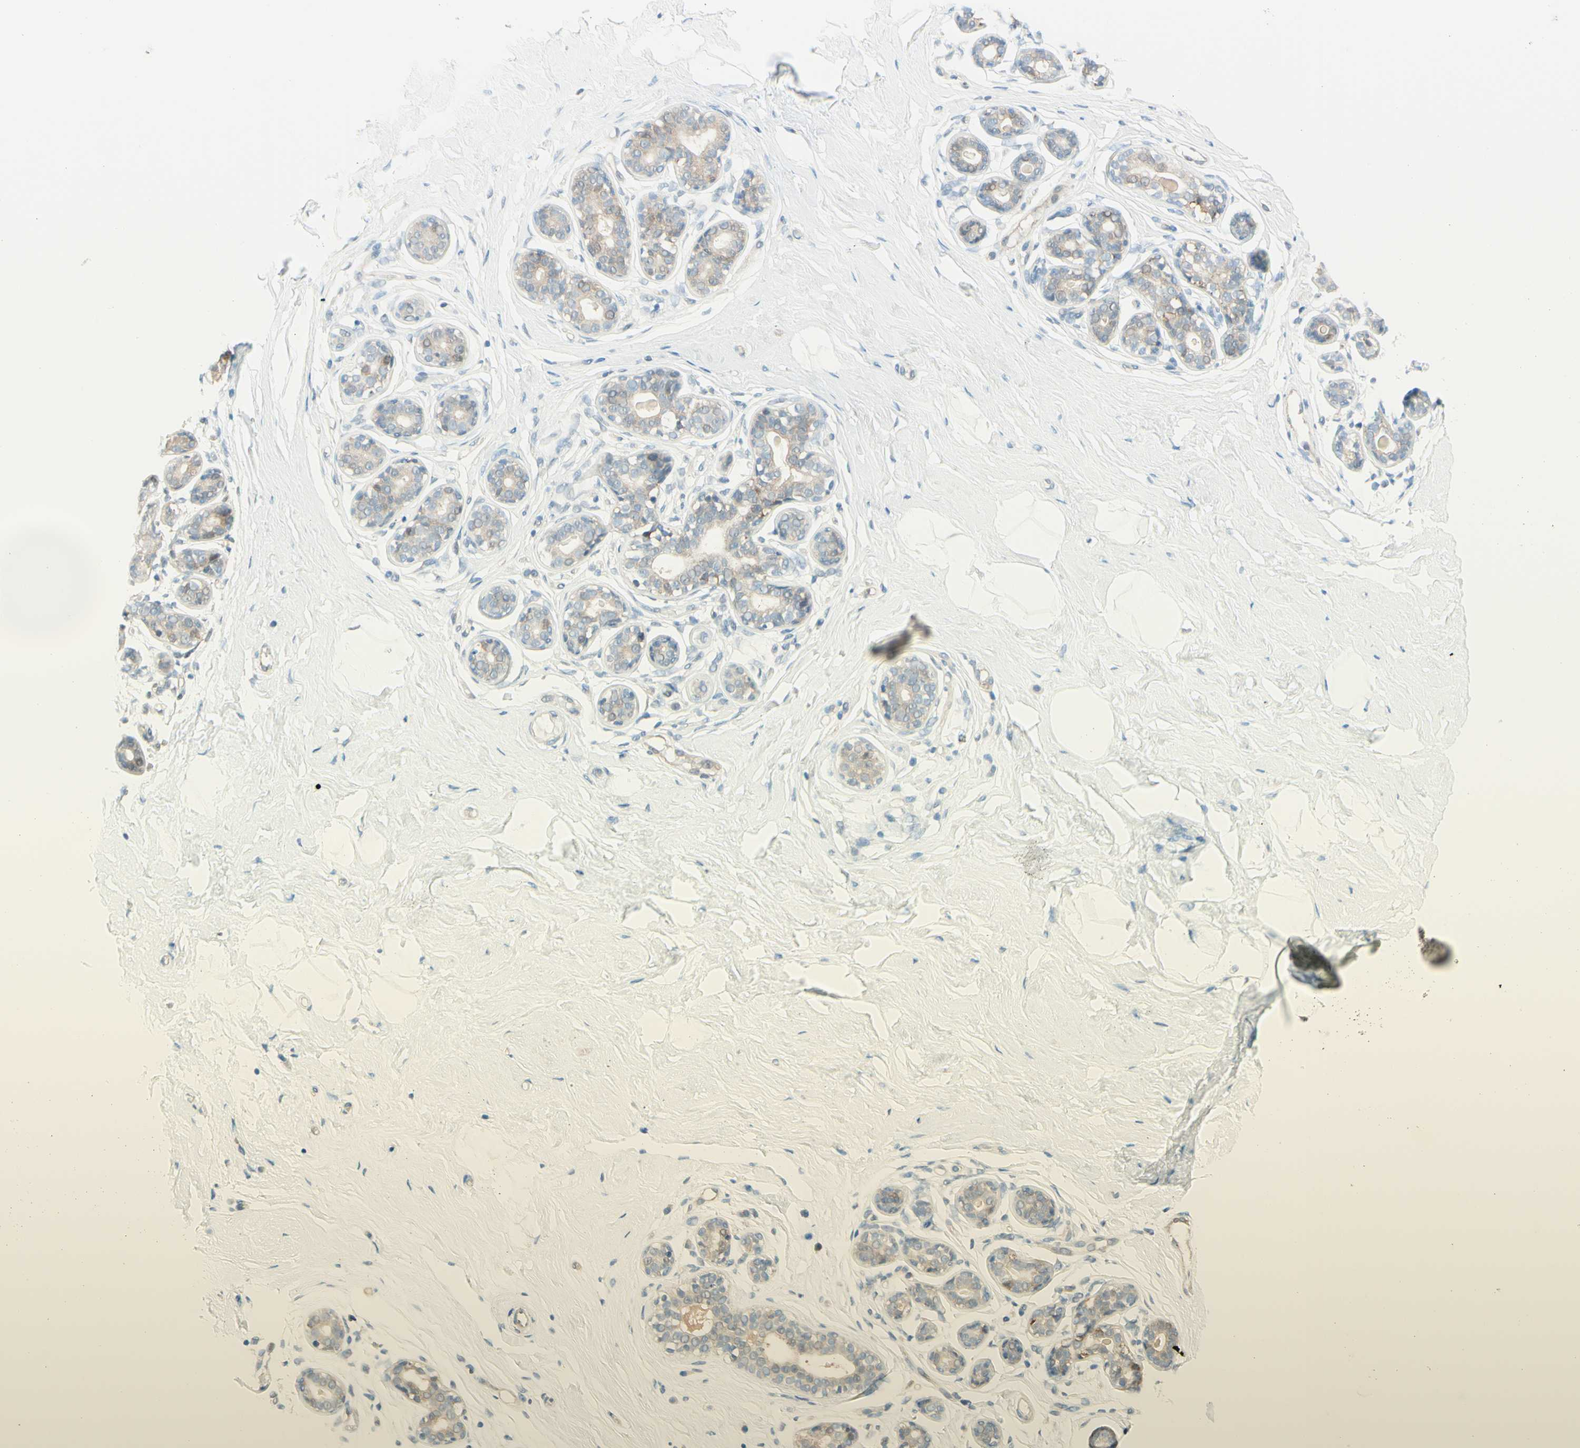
{"staining": {"intensity": "weak", "quantity": ">75%", "location": "cytoplasmic/membranous"}, "tissue": "breast", "cell_type": "Adipocytes", "image_type": "normal", "snomed": [{"axis": "morphology", "description": "Normal tissue, NOS"}, {"axis": "topography", "description": "Breast"}], "caption": "This is an image of immunohistochemistry staining of unremarkable breast, which shows weak expression in the cytoplasmic/membranous of adipocytes.", "gene": "UPK3B", "patient": {"sex": "female", "age": 23}}